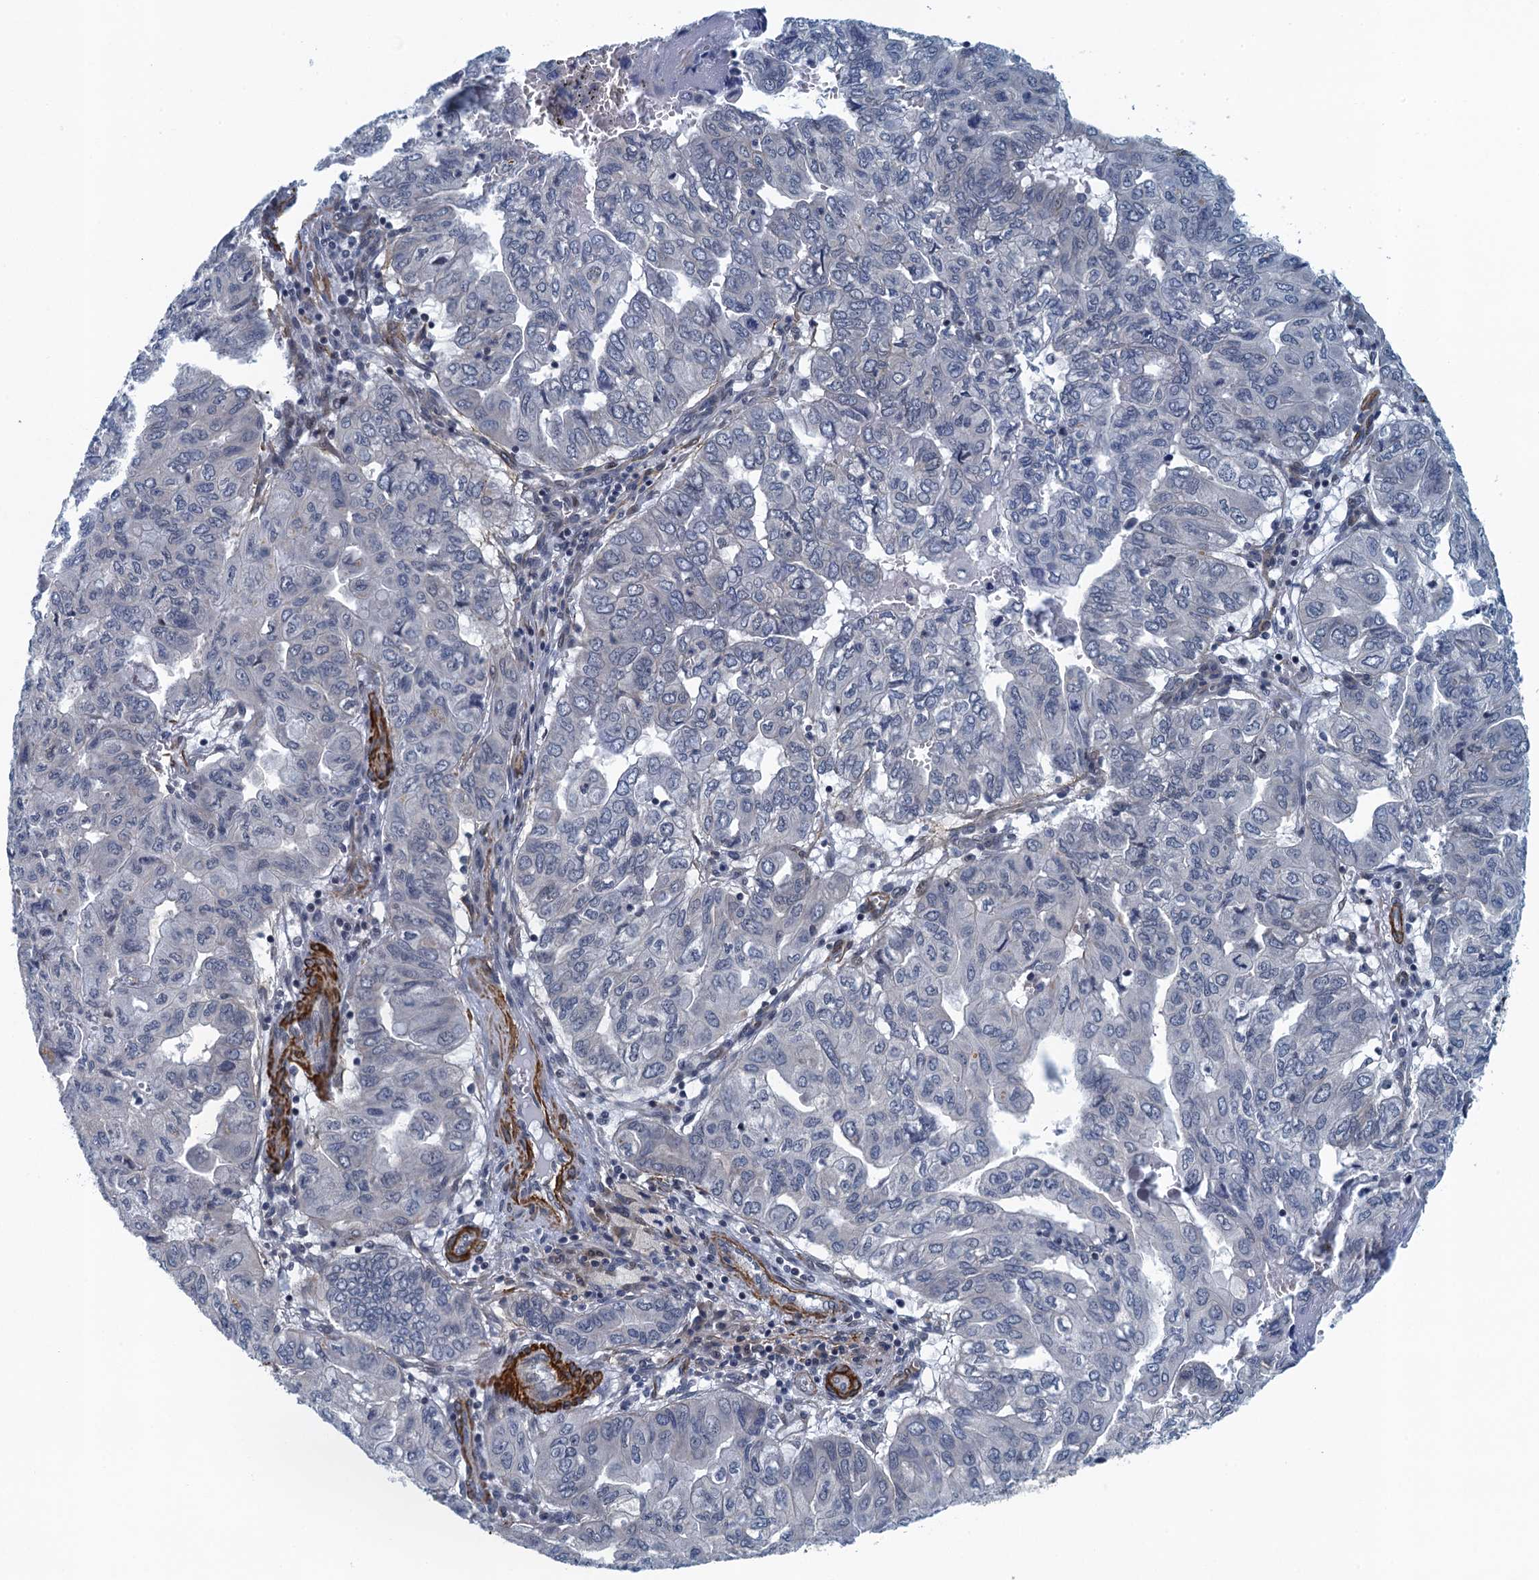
{"staining": {"intensity": "negative", "quantity": "none", "location": "none"}, "tissue": "pancreatic cancer", "cell_type": "Tumor cells", "image_type": "cancer", "snomed": [{"axis": "morphology", "description": "Adenocarcinoma, NOS"}, {"axis": "topography", "description": "Pancreas"}], "caption": "Tumor cells show no significant protein expression in pancreatic cancer (adenocarcinoma).", "gene": "ALG2", "patient": {"sex": "male", "age": 51}}